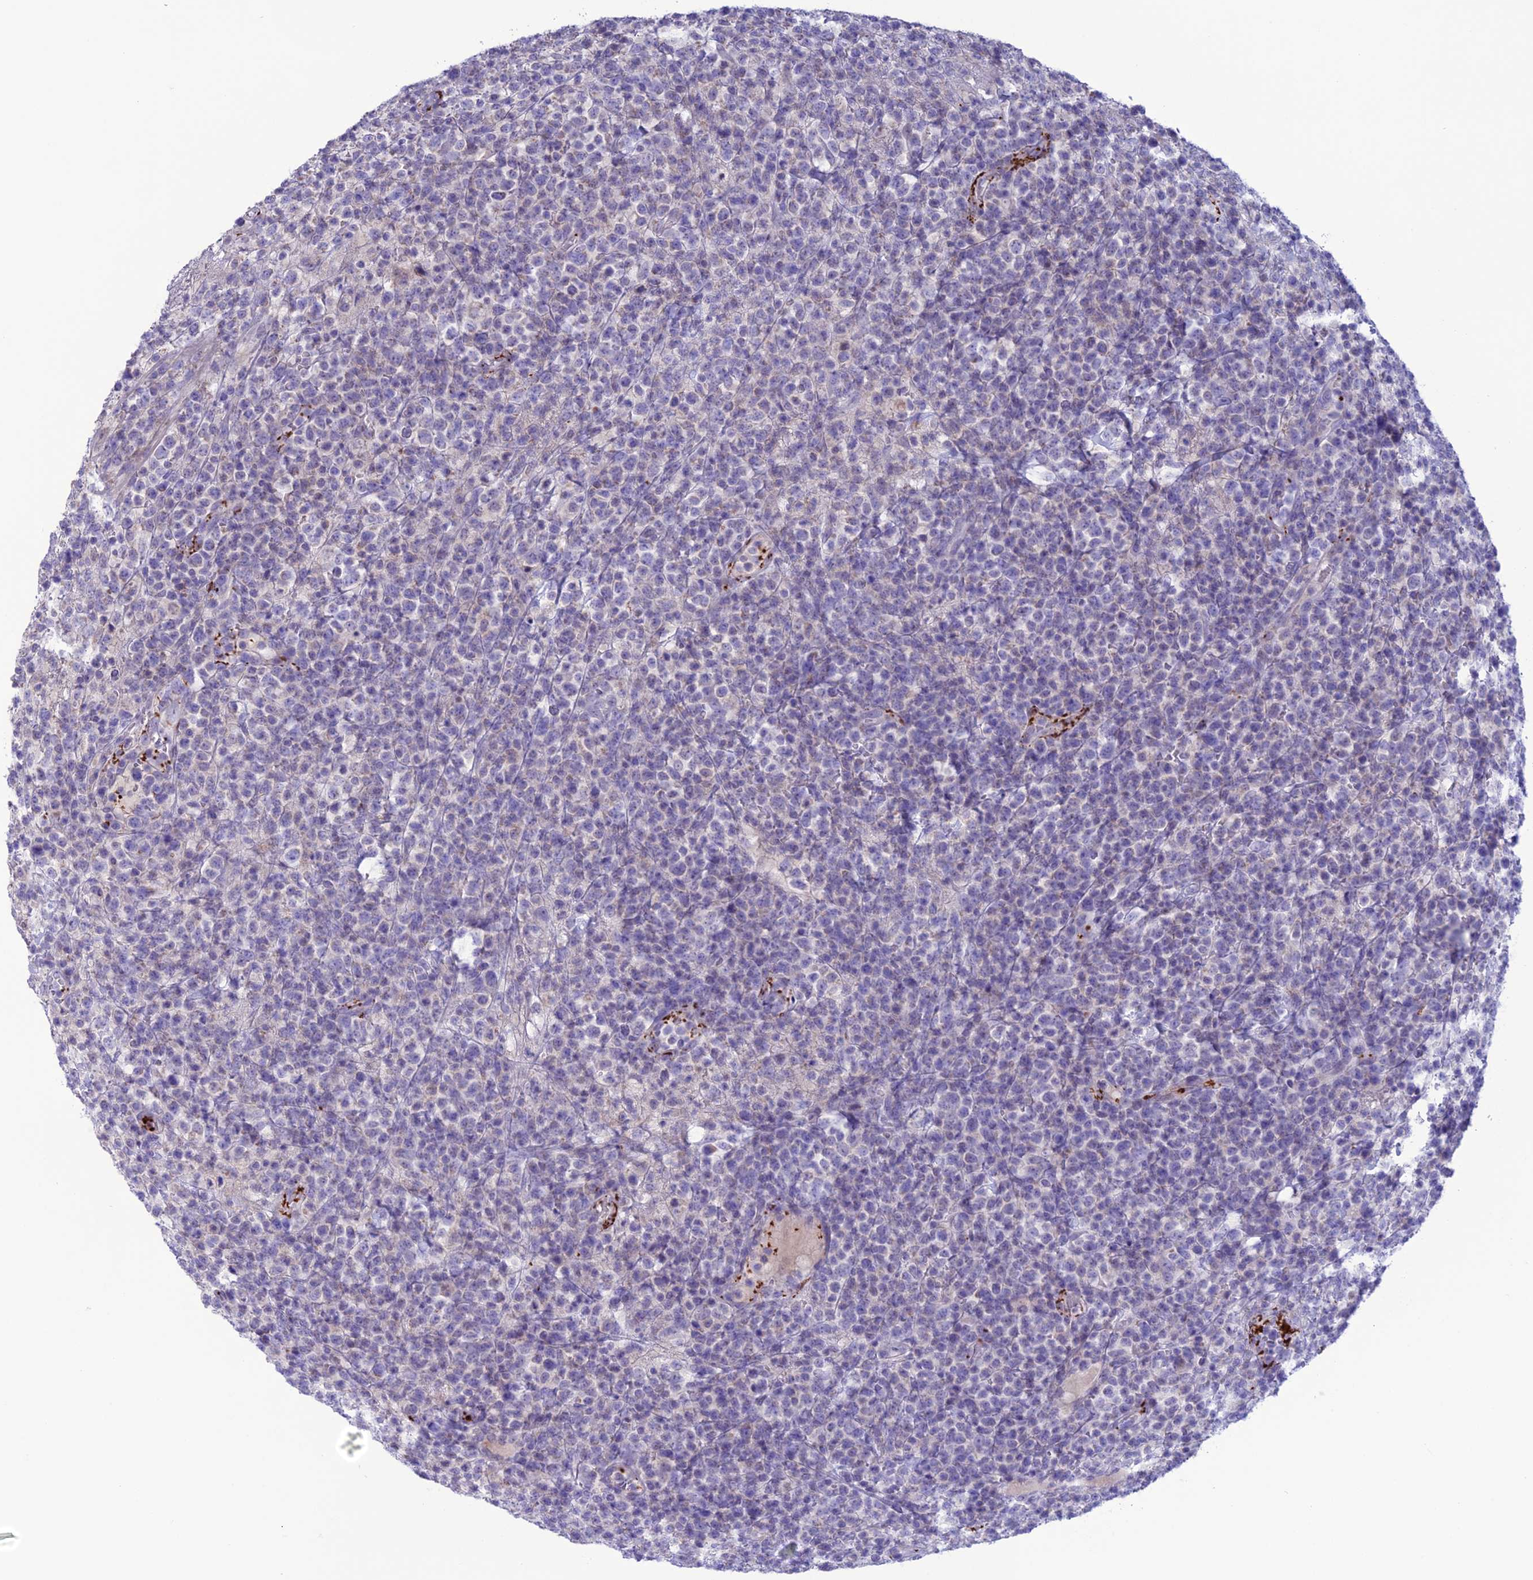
{"staining": {"intensity": "negative", "quantity": "none", "location": "none"}, "tissue": "lymphoma", "cell_type": "Tumor cells", "image_type": "cancer", "snomed": [{"axis": "morphology", "description": "Malignant lymphoma, non-Hodgkin's type, High grade"}, {"axis": "topography", "description": "Colon"}], "caption": "Histopathology image shows no protein positivity in tumor cells of lymphoma tissue.", "gene": "C21orf140", "patient": {"sex": "female", "age": 53}}